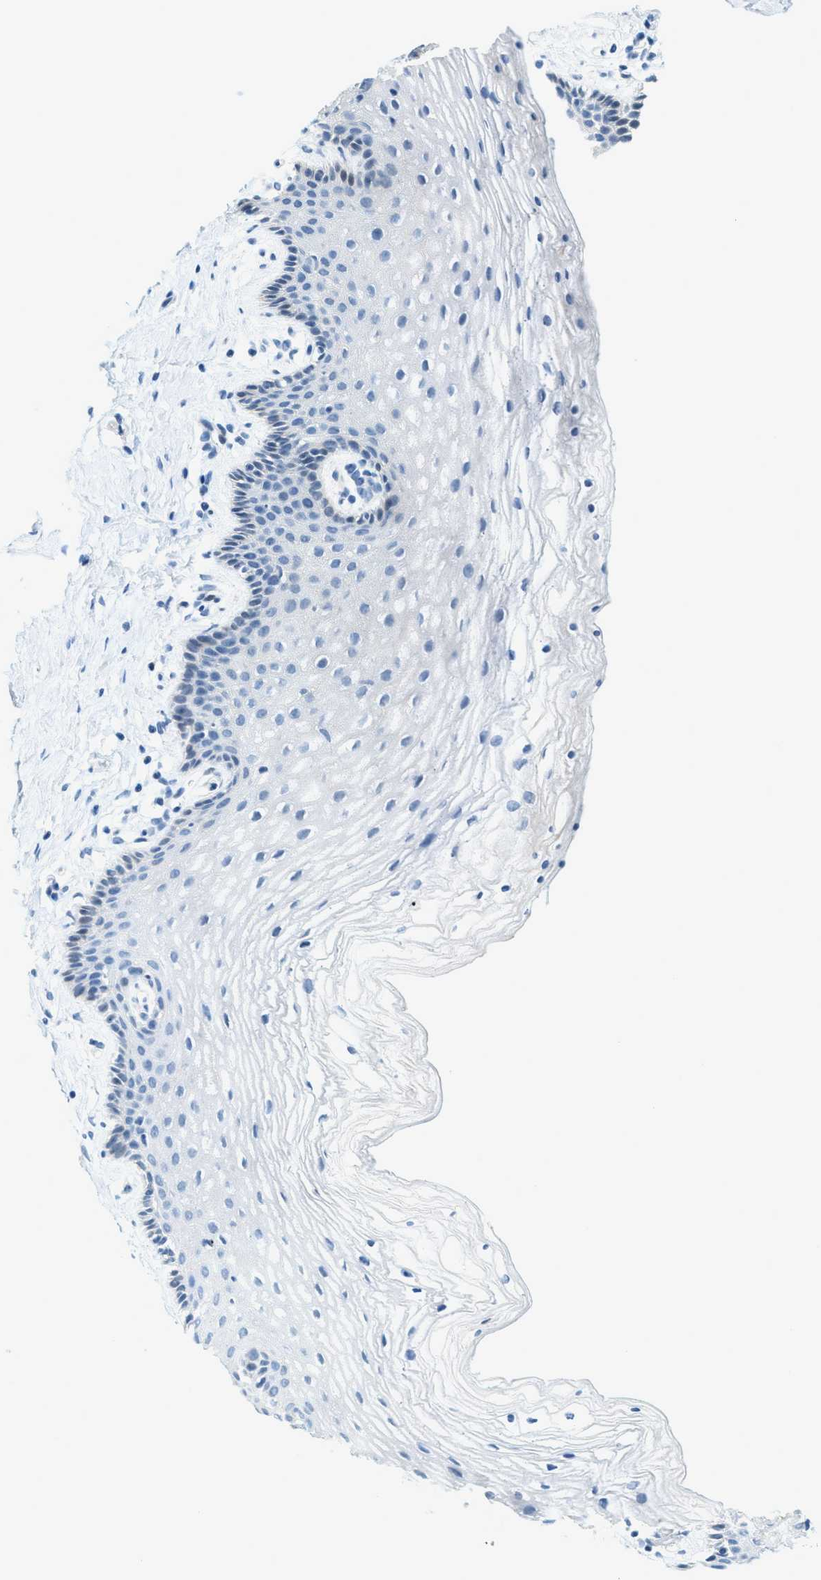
{"staining": {"intensity": "negative", "quantity": "none", "location": "none"}, "tissue": "vagina", "cell_type": "Squamous epithelial cells", "image_type": "normal", "snomed": [{"axis": "morphology", "description": "Normal tissue, NOS"}, {"axis": "topography", "description": "Vagina"}], "caption": "This is a photomicrograph of IHC staining of normal vagina, which shows no positivity in squamous epithelial cells.", "gene": "CYP4X1", "patient": {"sex": "female", "age": 32}}